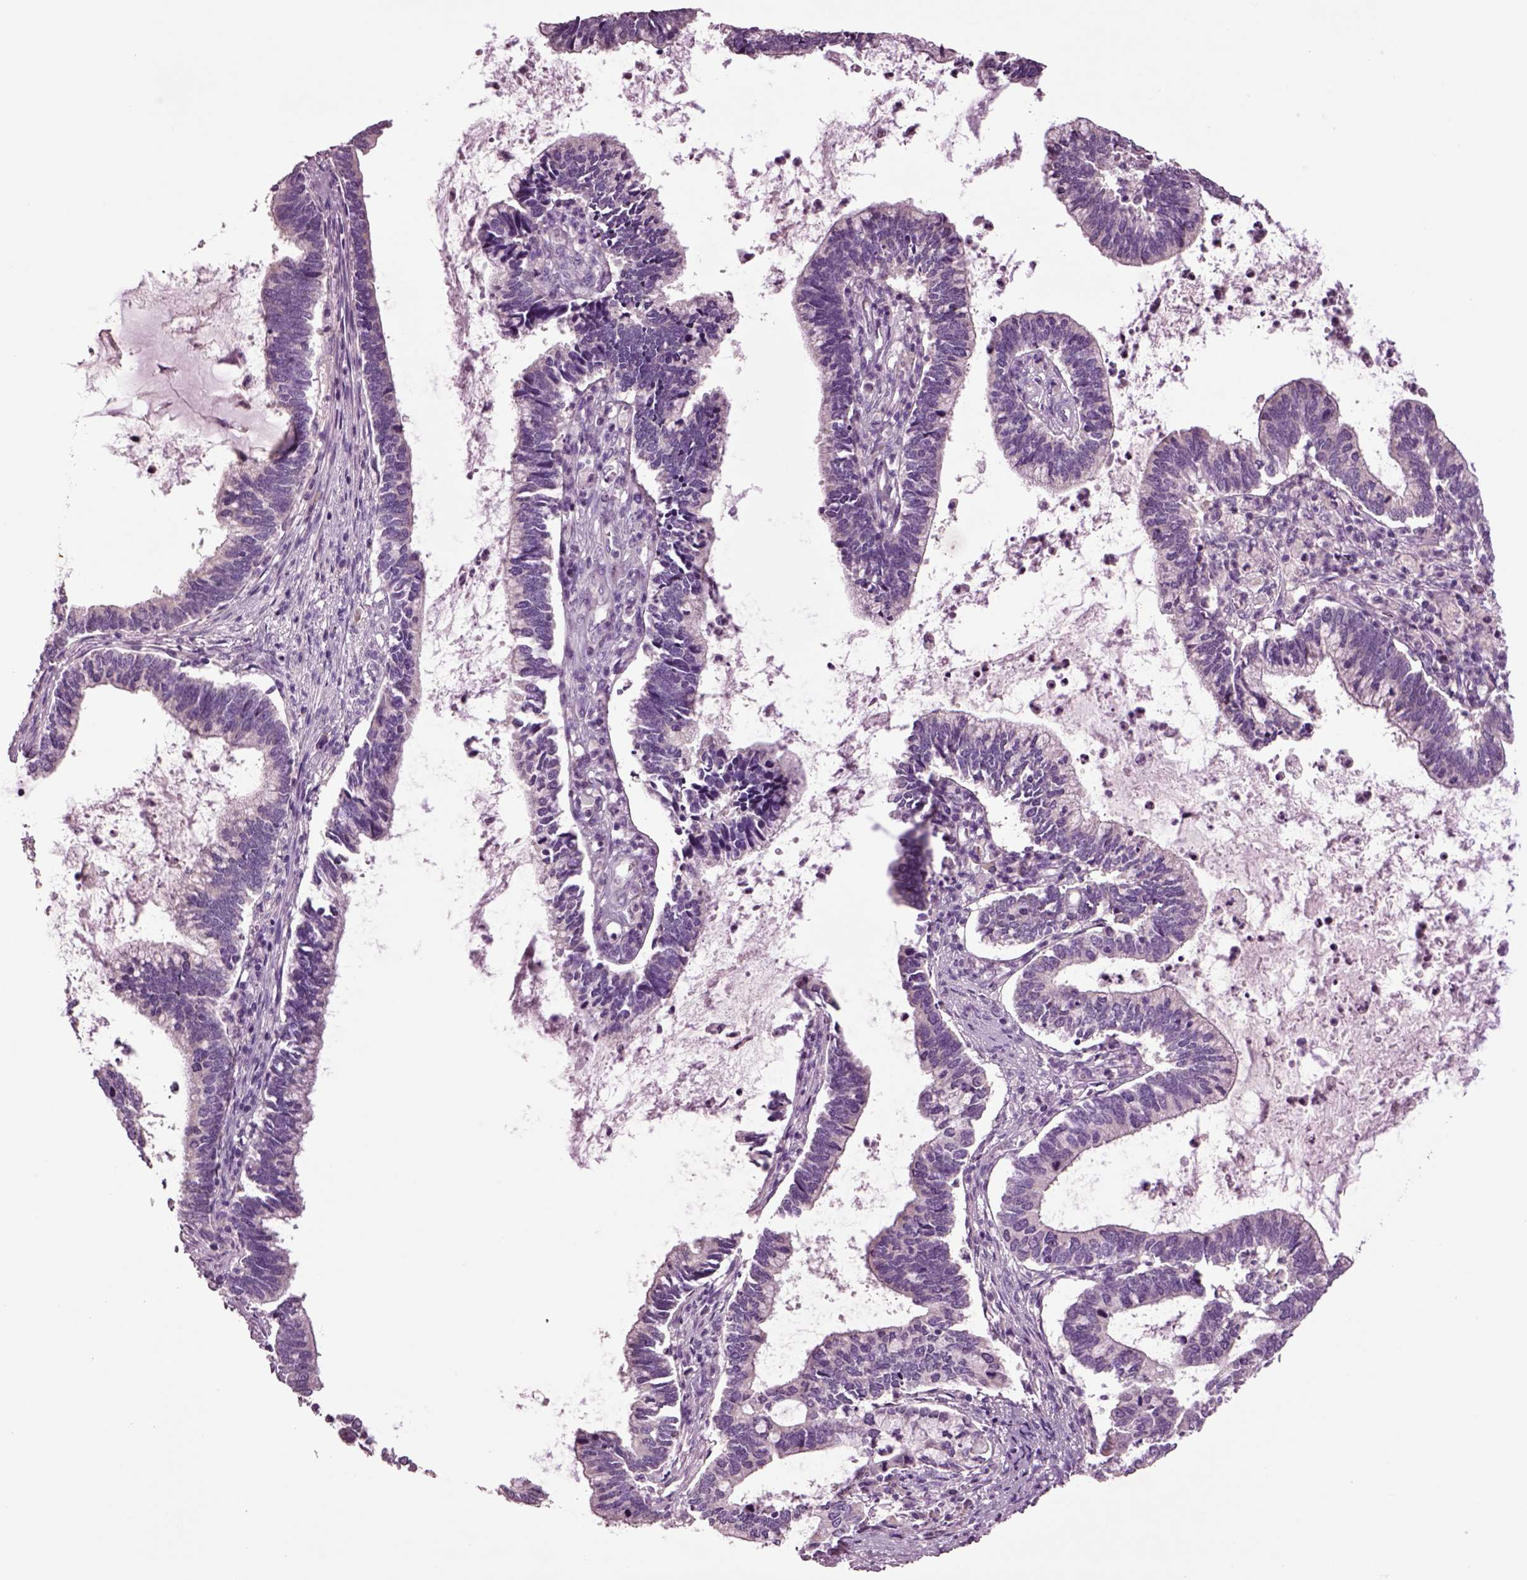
{"staining": {"intensity": "negative", "quantity": "none", "location": "none"}, "tissue": "cervical cancer", "cell_type": "Tumor cells", "image_type": "cancer", "snomed": [{"axis": "morphology", "description": "Adenocarcinoma, NOS"}, {"axis": "topography", "description": "Cervix"}], "caption": "Photomicrograph shows no protein staining in tumor cells of cervical adenocarcinoma tissue. Nuclei are stained in blue.", "gene": "CLPSL1", "patient": {"sex": "female", "age": 42}}